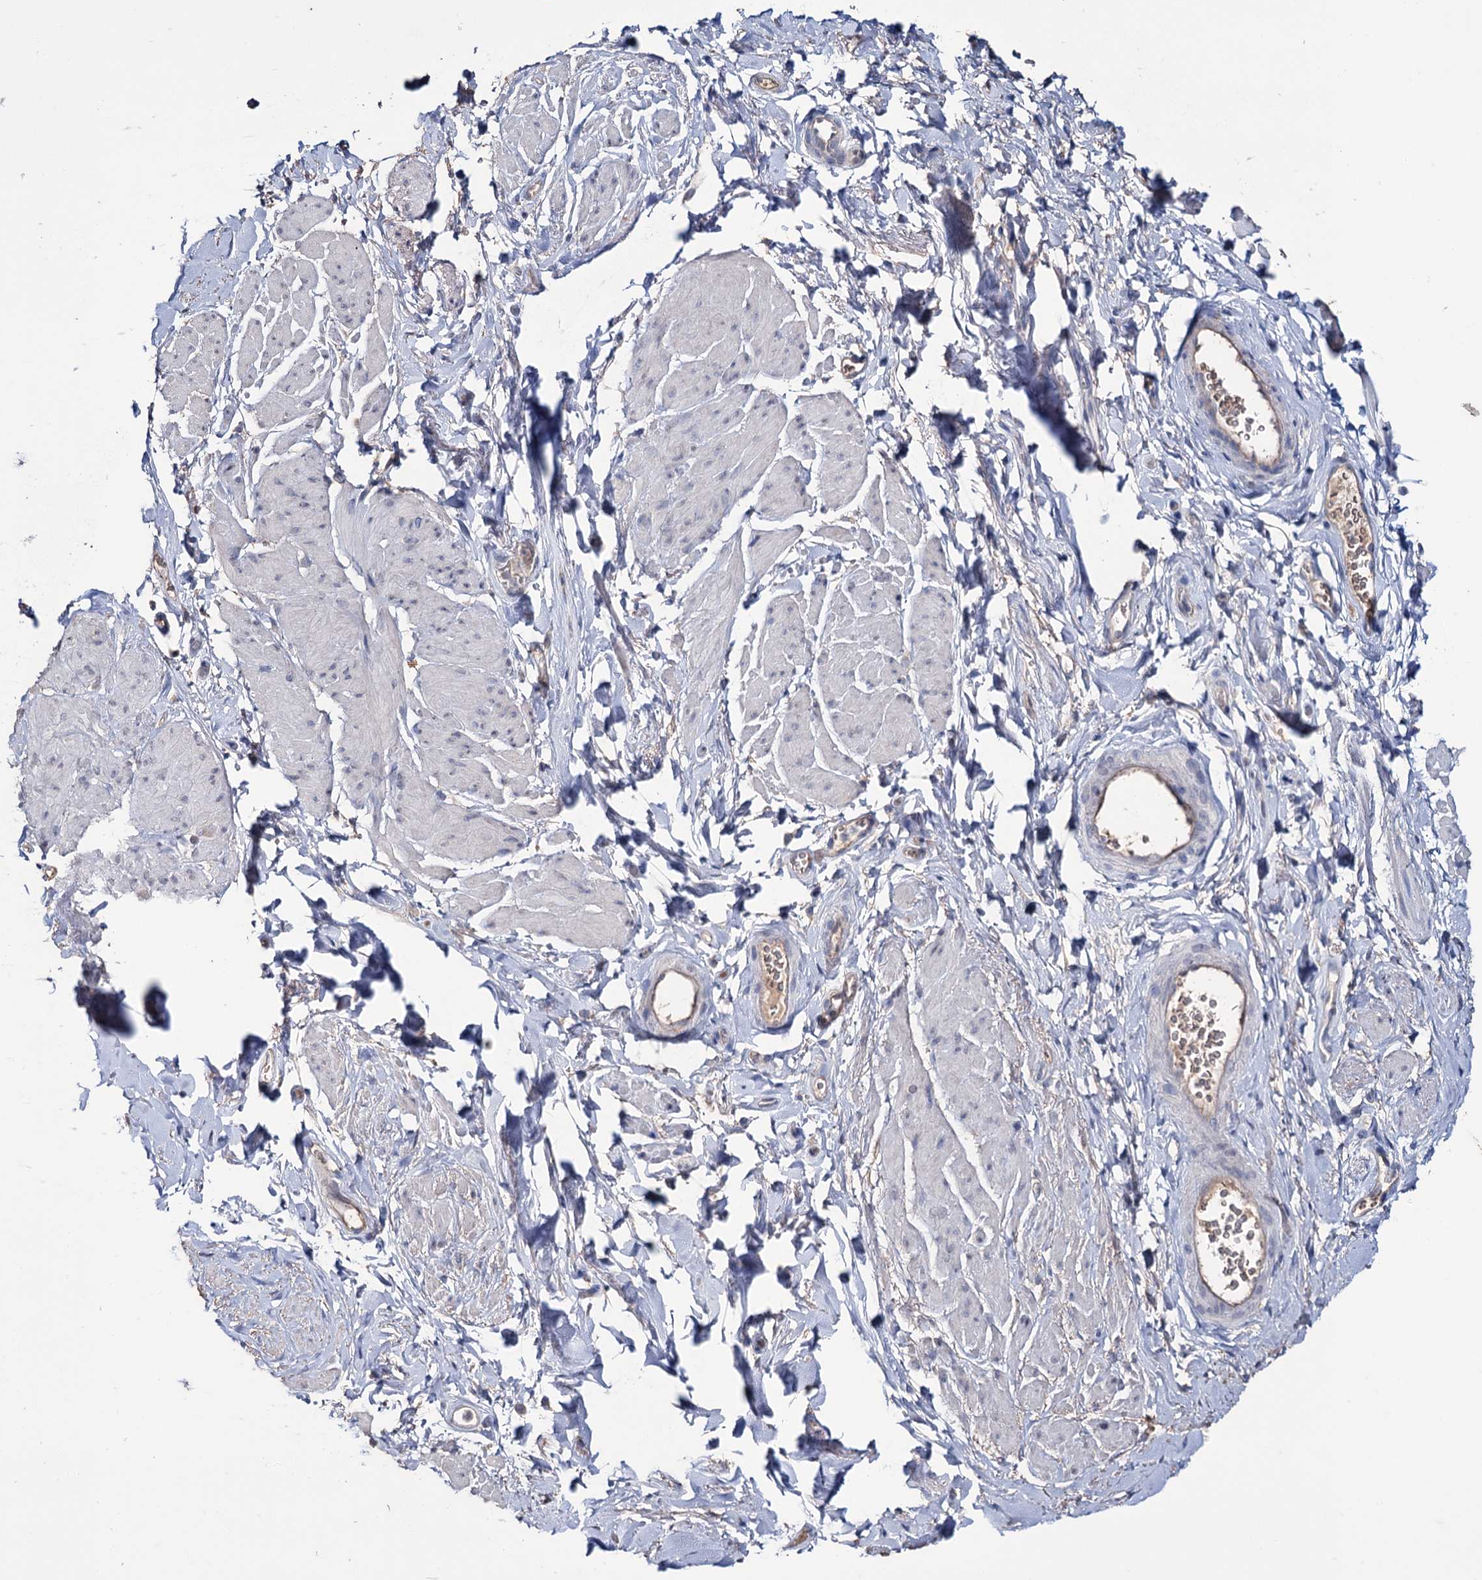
{"staining": {"intensity": "negative", "quantity": "none", "location": "none"}, "tissue": "smooth muscle", "cell_type": "Smooth muscle cells", "image_type": "normal", "snomed": [{"axis": "morphology", "description": "Normal tissue, NOS"}, {"axis": "topography", "description": "Smooth muscle"}, {"axis": "topography", "description": "Peripheral nerve tissue"}], "caption": "Immunohistochemistry (IHC) of unremarkable human smooth muscle shows no positivity in smooth muscle cells.", "gene": "EPB41L5", "patient": {"sex": "male", "age": 69}}